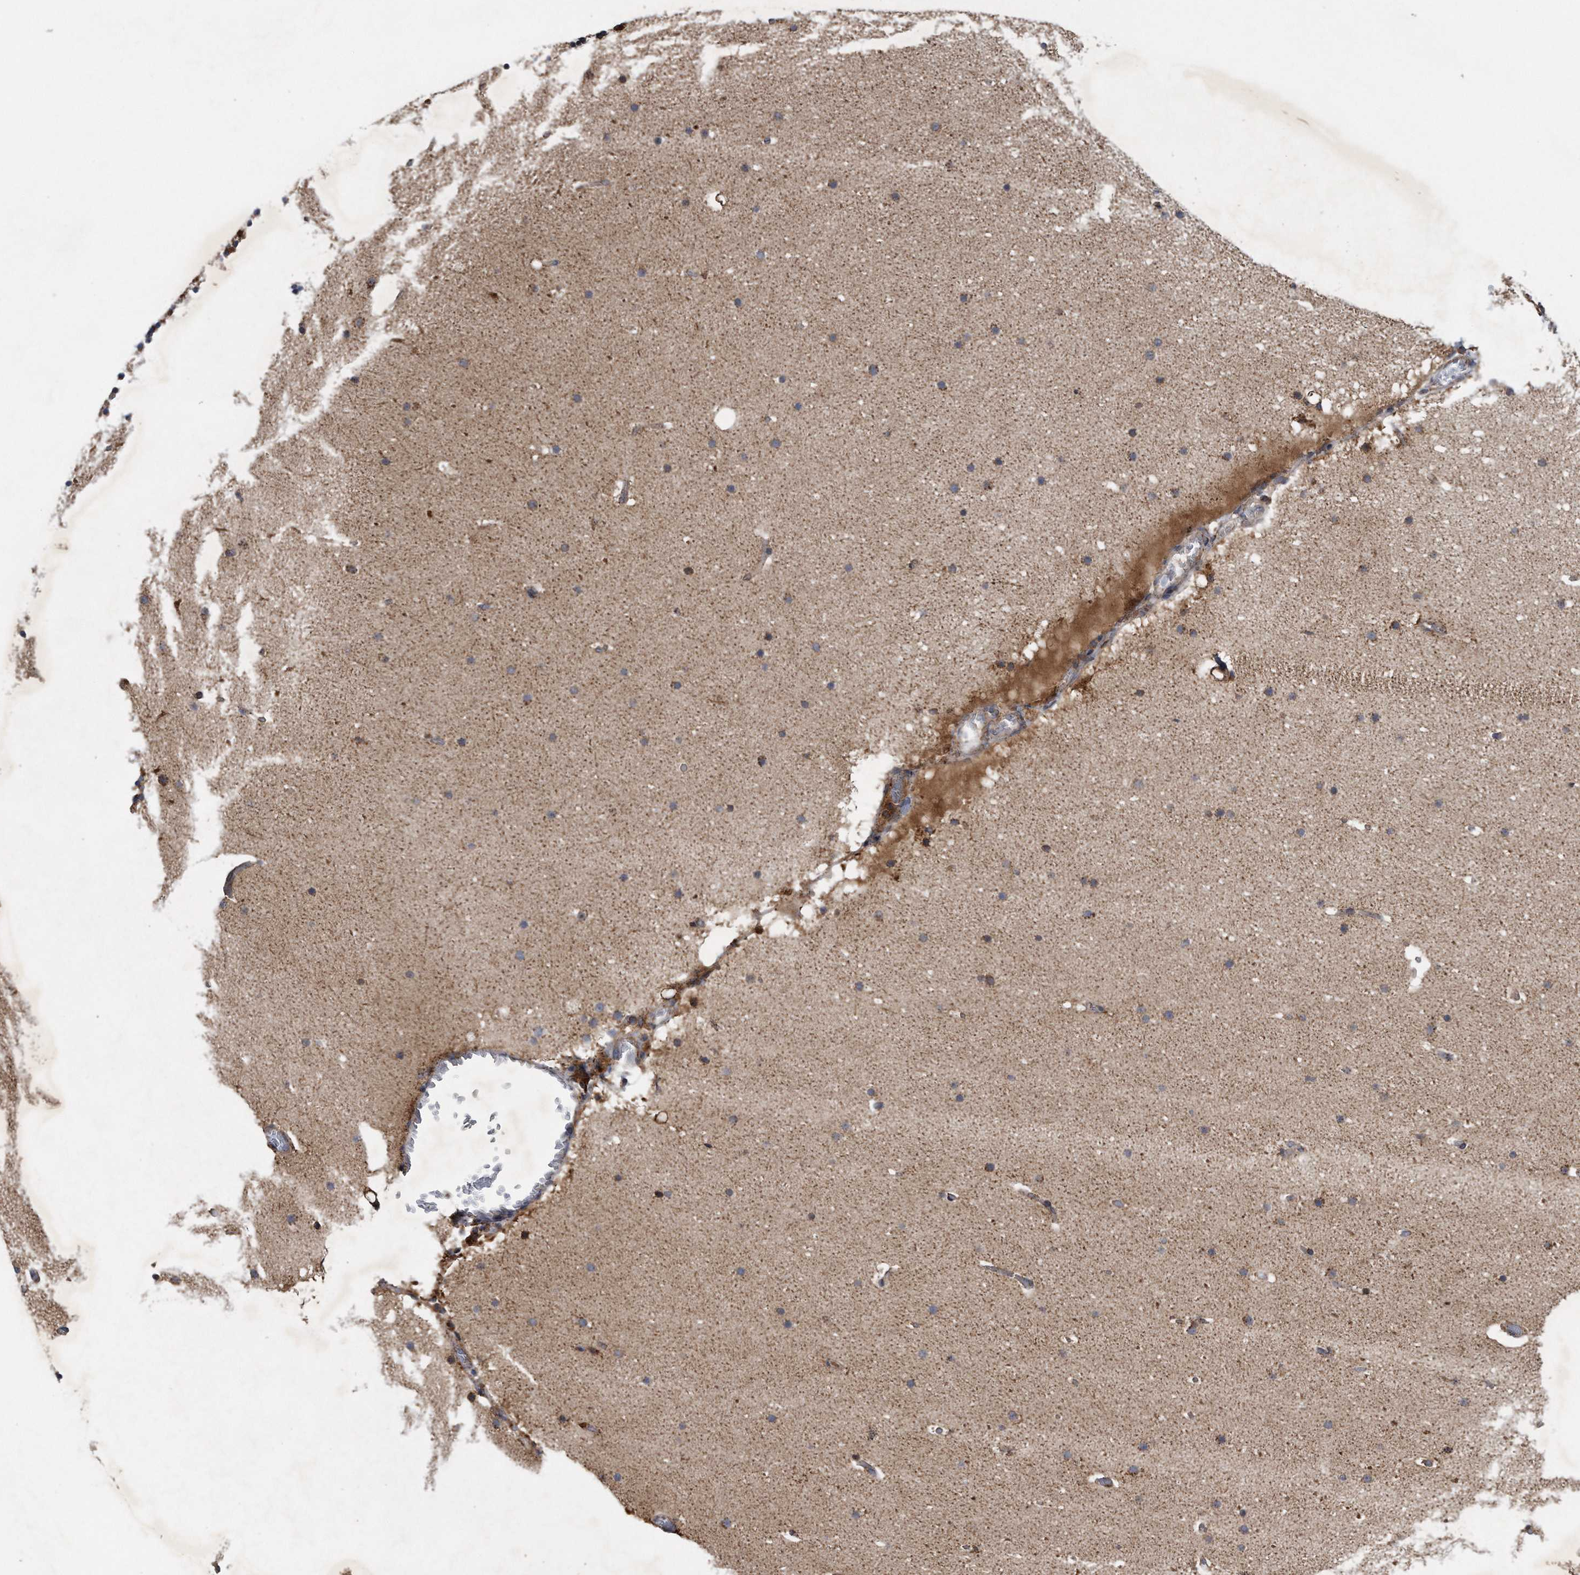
{"staining": {"intensity": "moderate", "quantity": "25%-75%", "location": "cytoplasmic/membranous"}, "tissue": "cerebellum", "cell_type": "Cells in granular layer", "image_type": "normal", "snomed": [{"axis": "morphology", "description": "Normal tissue, NOS"}, {"axis": "topography", "description": "Cerebellum"}], "caption": "IHC micrograph of normal cerebellum: human cerebellum stained using immunohistochemistry reveals medium levels of moderate protein expression localized specifically in the cytoplasmic/membranous of cells in granular layer, appearing as a cytoplasmic/membranous brown color.", "gene": "ALPK2", "patient": {"sex": "male", "age": 57}}